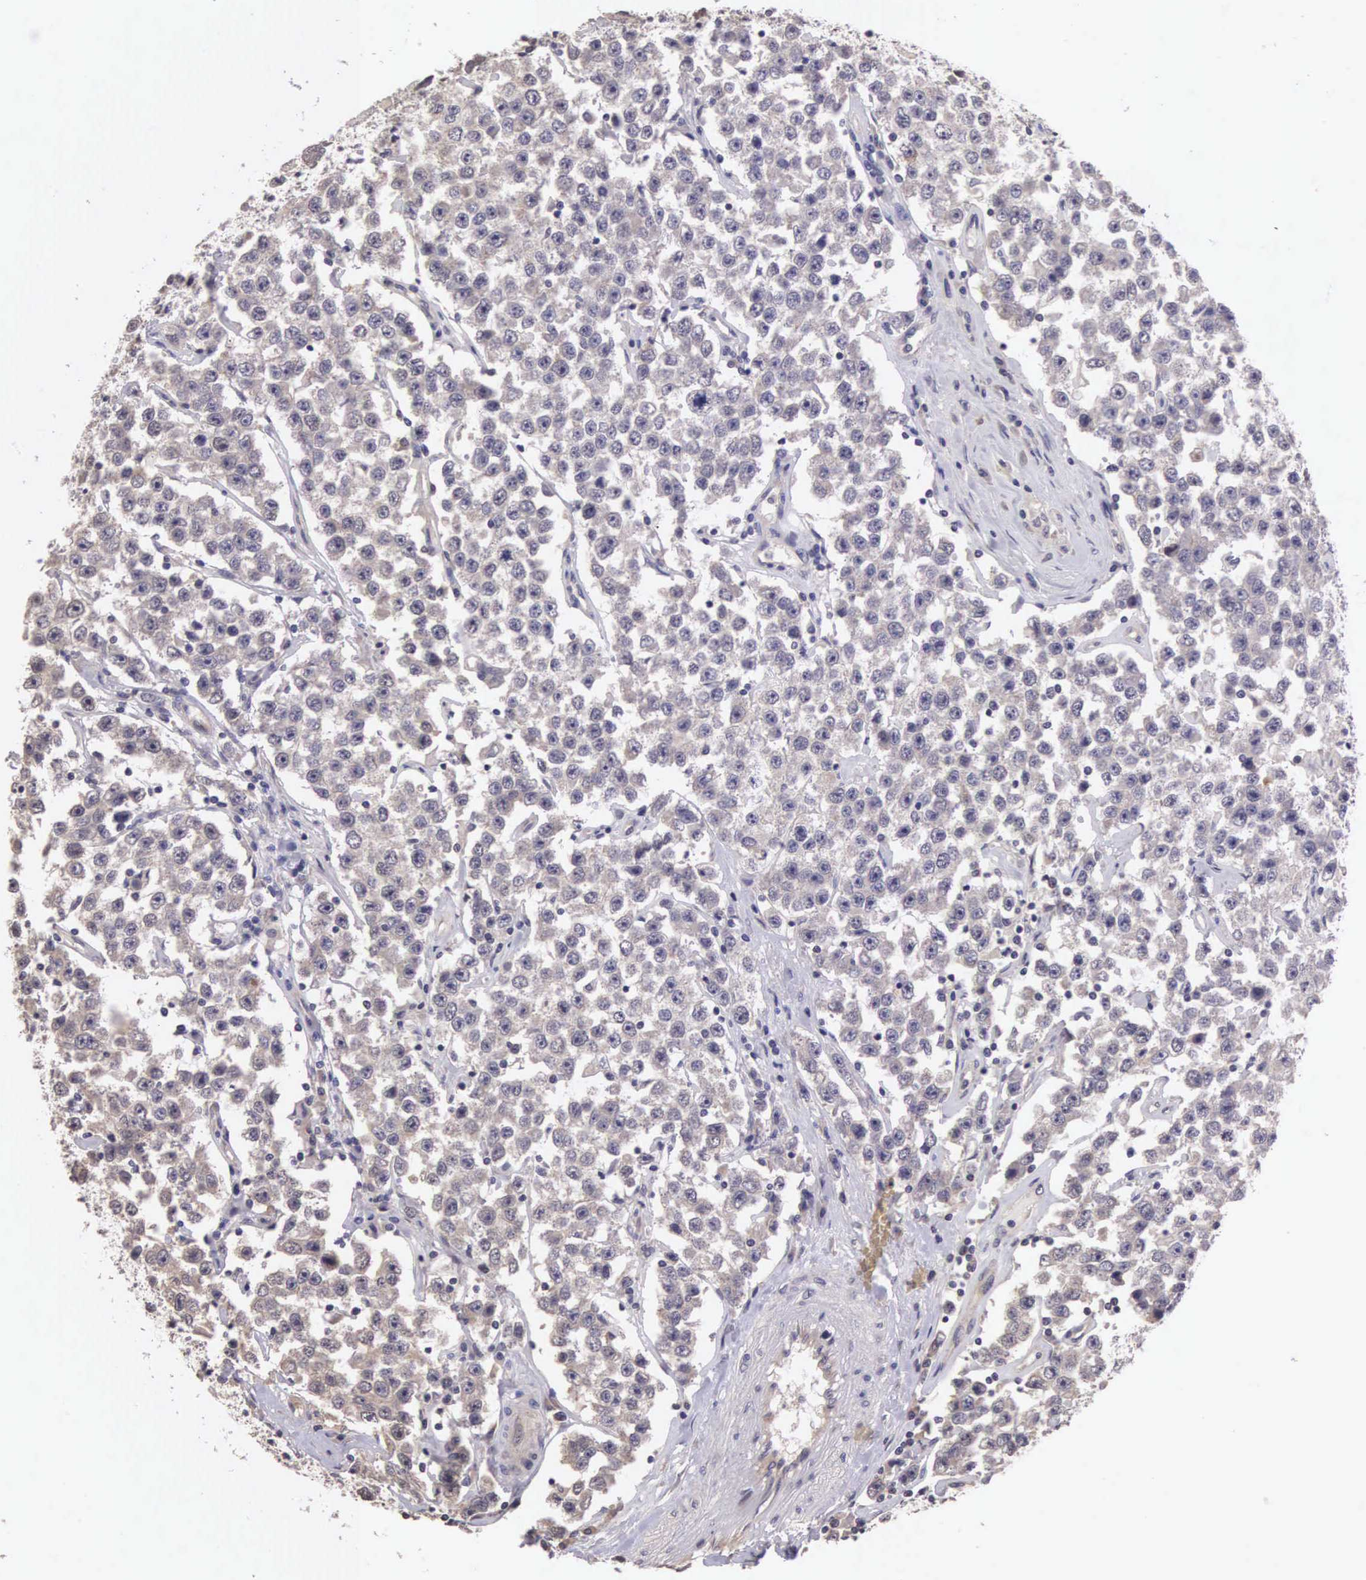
{"staining": {"intensity": "weak", "quantity": ">75%", "location": "cytoplasmic/membranous"}, "tissue": "testis cancer", "cell_type": "Tumor cells", "image_type": "cancer", "snomed": [{"axis": "morphology", "description": "Seminoma, NOS"}, {"axis": "topography", "description": "Testis"}], "caption": "This is an image of IHC staining of testis cancer, which shows weak positivity in the cytoplasmic/membranous of tumor cells.", "gene": "CDC45", "patient": {"sex": "male", "age": 52}}